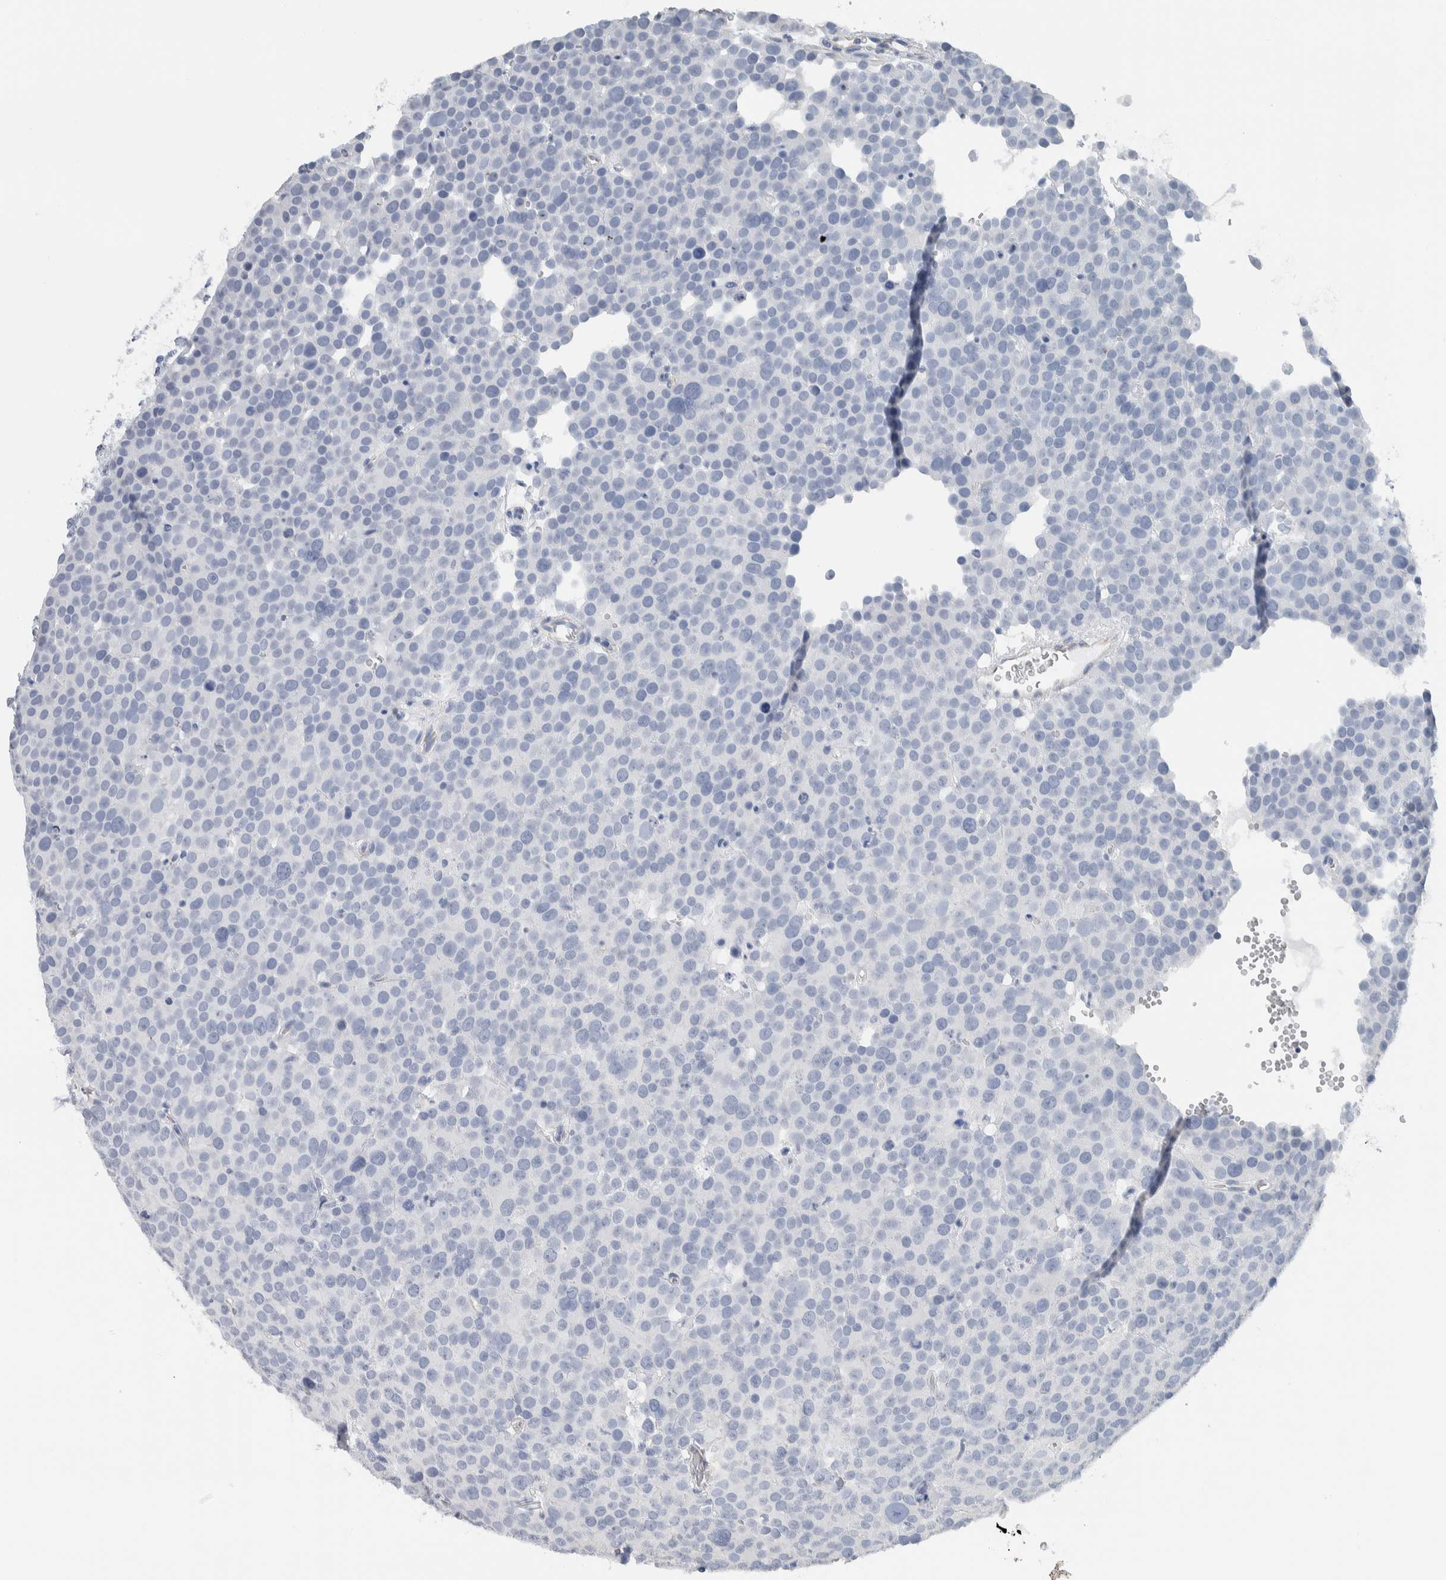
{"staining": {"intensity": "negative", "quantity": "none", "location": "none"}, "tissue": "testis cancer", "cell_type": "Tumor cells", "image_type": "cancer", "snomed": [{"axis": "morphology", "description": "Seminoma, NOS"}, {"axis": "topography", "description": "Testis"}], "caption": "Immunohistochemistry histopathology image of neoplastic tissue: testis cancer (seminoma) stained with DAB shows no significant protein positivity in tumor cells. The staining is performed using DAB (3,3'-diaminobenzidine) brown chromogen with nuclei counter-stained in using hematoxylin.", "gene": "NEFM", "patient": {"sex": "male", "age": 71}}